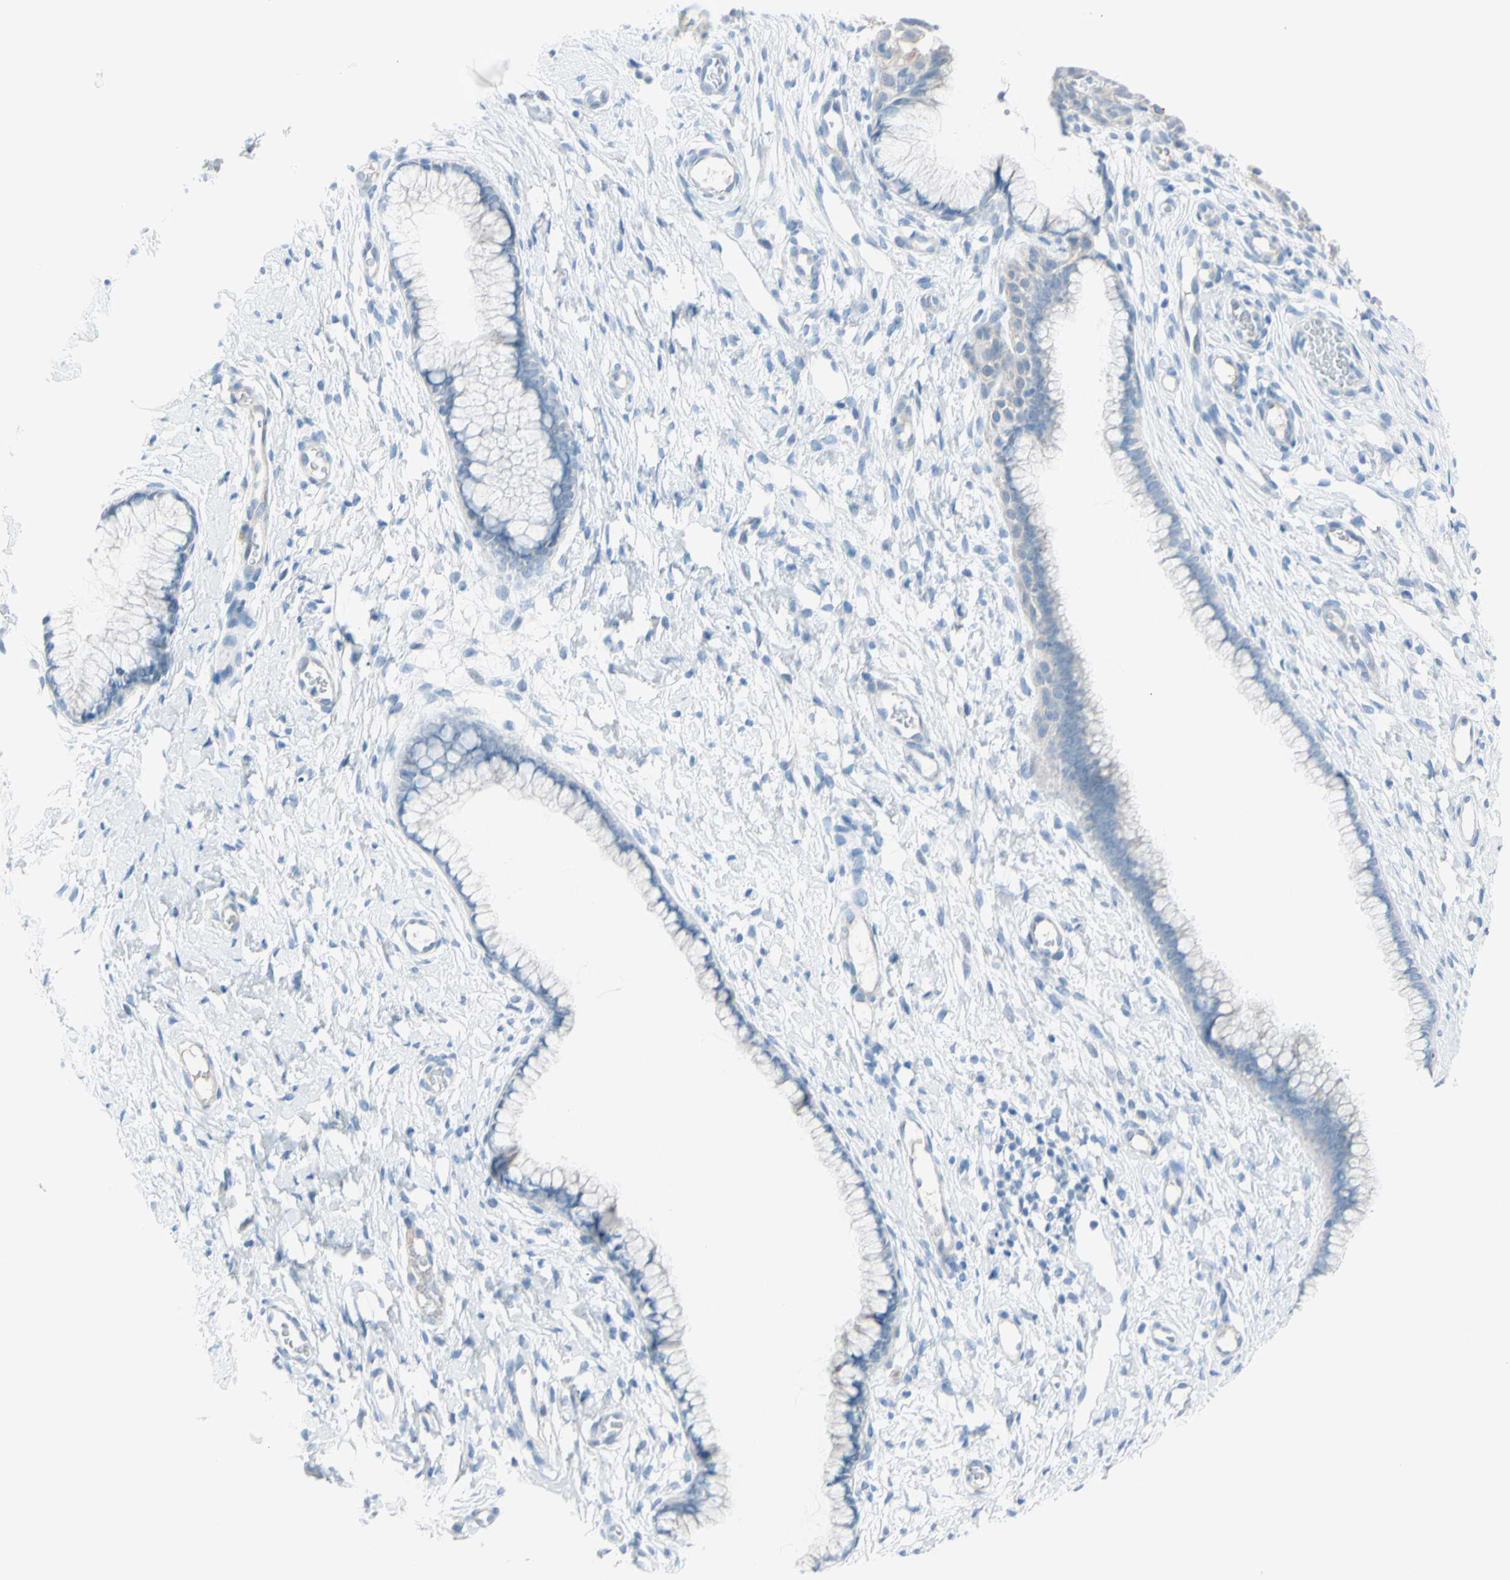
{"staining": {"intensity": "negative", "quantity": "none", "location": "none"}, "tissue": "cervix", "cell_type": "Glandular cells", "image_type": "normal", "snomed": [{"axis": "morphology", "description": "Normal tissue, NOS"}, {"axis": "topography", "description": "Cervix"}], "caption": "Histopathology image shows no significant protein staining in glandular cells of normal cervix.", "gene": "TFPI2", "patient": {"sex": "female", "age": 65}}